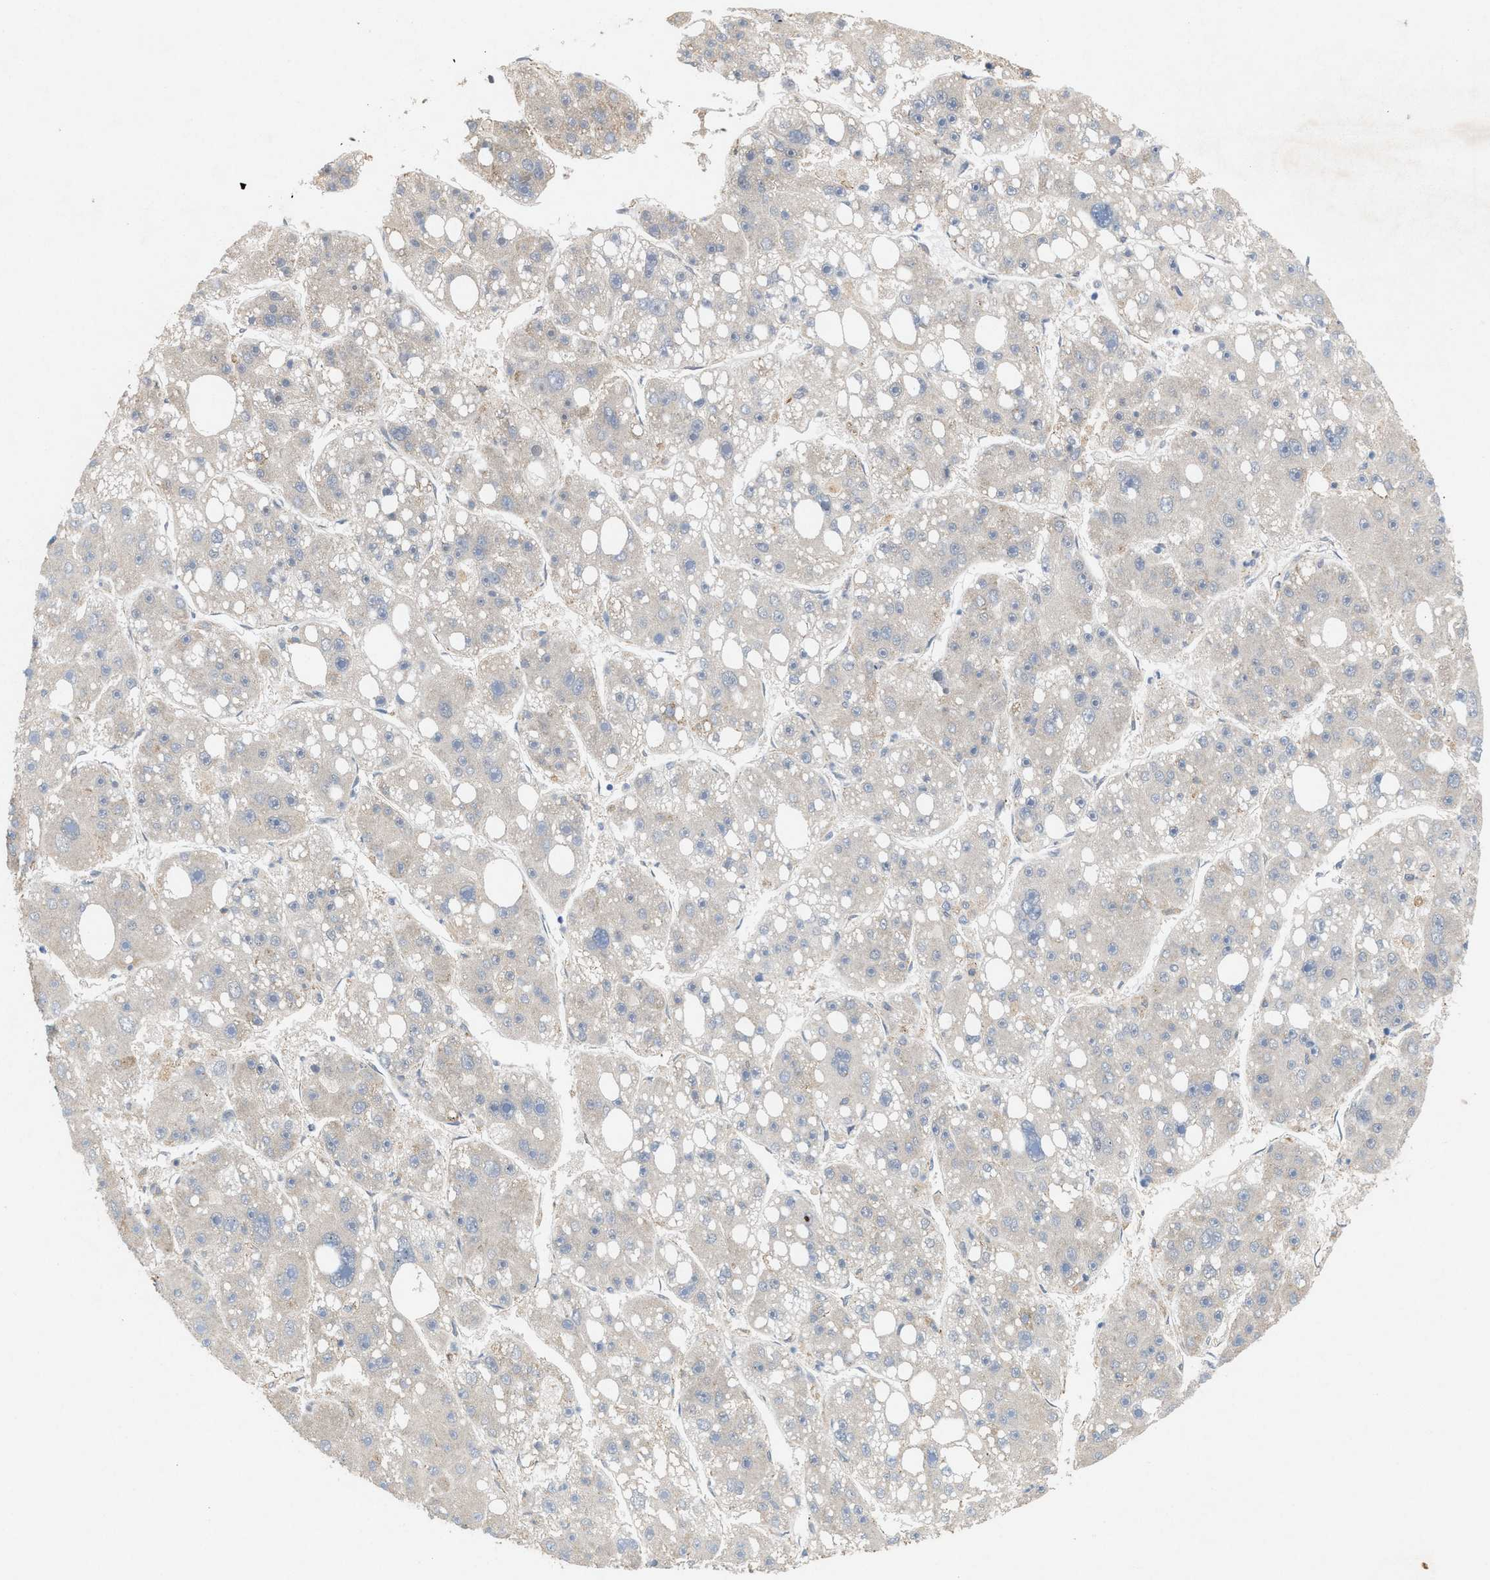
{"staining": {"intensity": "weak", "quantity": "<25%", "location": "cytoplasmic/membranous"}, "tissue": "liver cancer", "cell_type": "Tumor cells", "image_type": "cancer", "snomed": [{"axis": "morphology", "description": "Carcinoma, Hepatocellular, NOS"}, {"axis": "topography", "description": "Liver"}], "caption": "Liver cancer (hepatocellular carcinoma) was stained to show a protein in brown. There is no significant positivity in tumor cells. (Immunohistochemistry, brightfield microscopy, high magnification).", "gene": "MFSD6", "patient": {"sex": "female", "age": 61}}